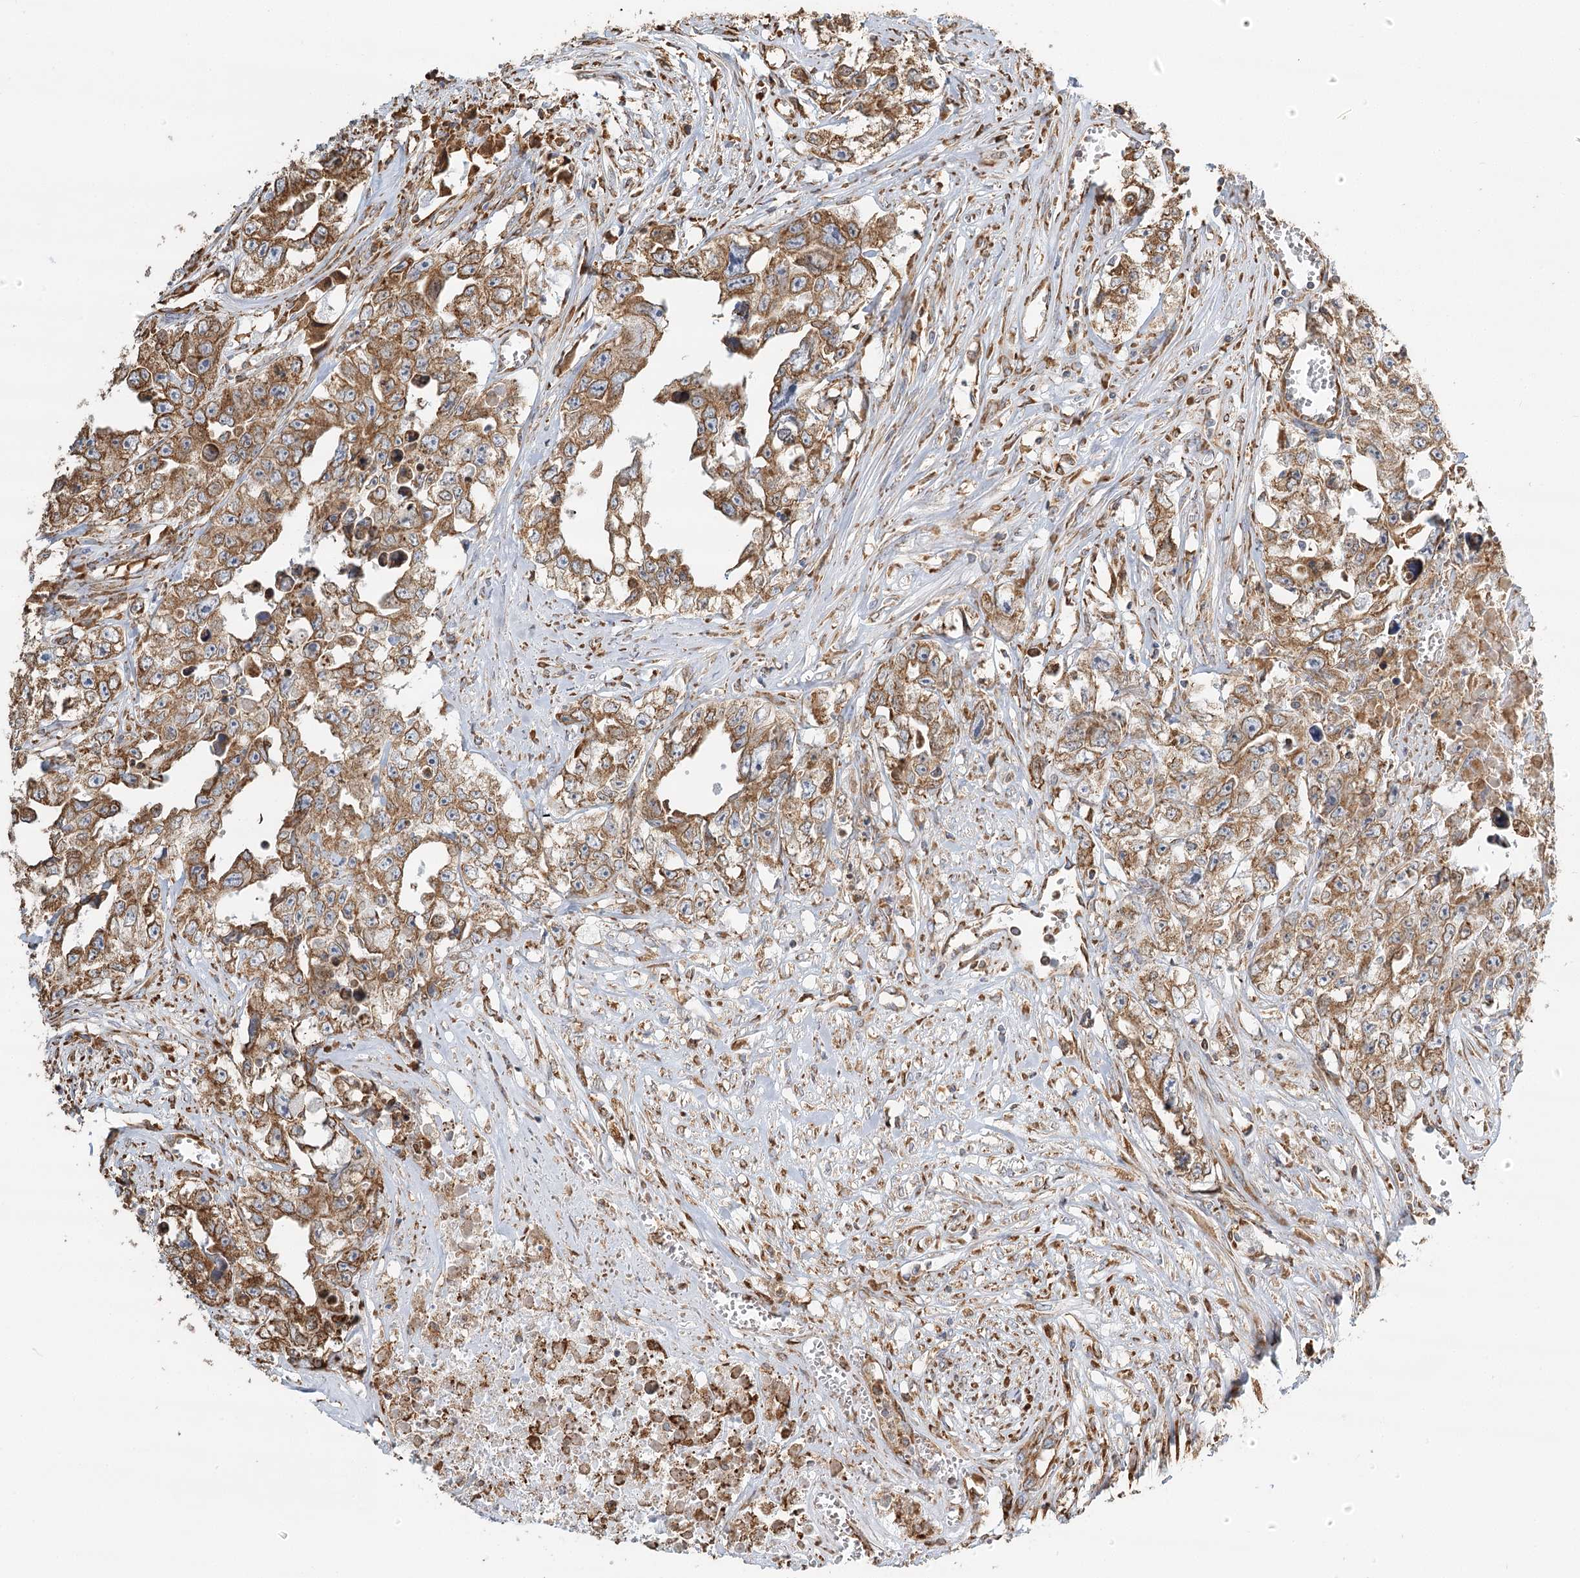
{"staining": {"intensity": "moderate", "quantity": ">75%", "location": "cytoplasmic/membranous"}, "tissue": "testis cancer", "cell_type": "Tumor cells", "image_type": "cancer", "snomed": [{"axis": "morphology", "description": "Seminoma, NOS"}, {"axis": "morphology", "description": "Carcinoma, Embryonal, NOS"}, {"axis": "topography", "description": "Testis"}], "caption": "IHC (DAB (3,3'-diaminobenzidine)) staining of human testis cancer shows moderate cytoplasmic/membranous protein expression in about >75% of tumor cells.", "gene": "TAS1R1", "patient": {"sex": "male", "age": 43}}